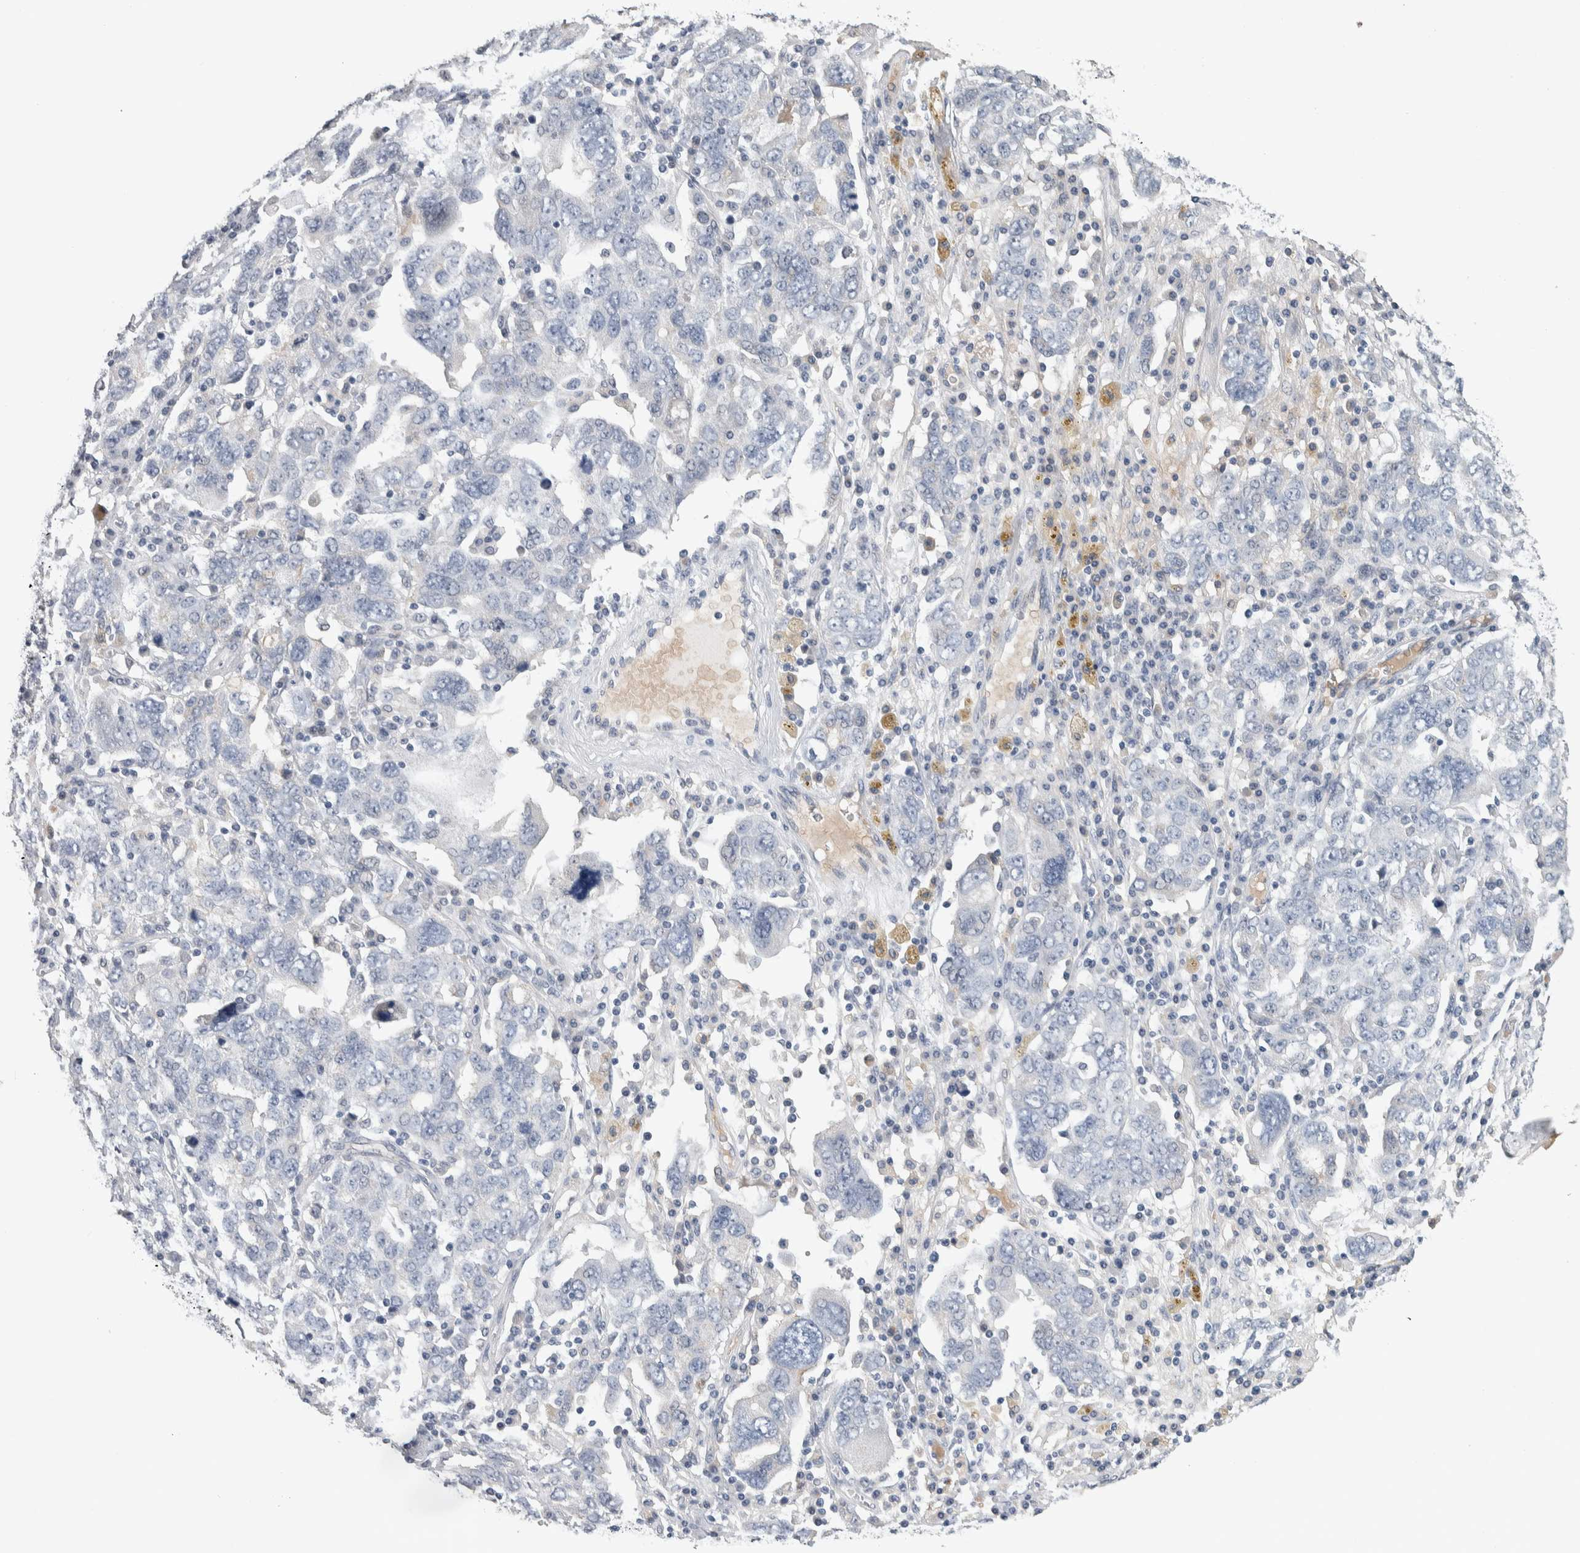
{"staining": {"intensity": "negative", "quantity": "none", "location": "none"}, "tissue": "ovarian cancer", "cell_type": "Tumor cells", "image_type": "cancer", "snomed": [{"axis": "morphology", "description": "Carcinoma, endometroid"}, {"axis": "topography", "description": "Ovary"}], "caption": "Tumor cells are negative for brown protein staining in ovarian cancer (endometroid carcinoma).", "gene": "TMEM102", "patient": {"sex": "female", "age": 62}}